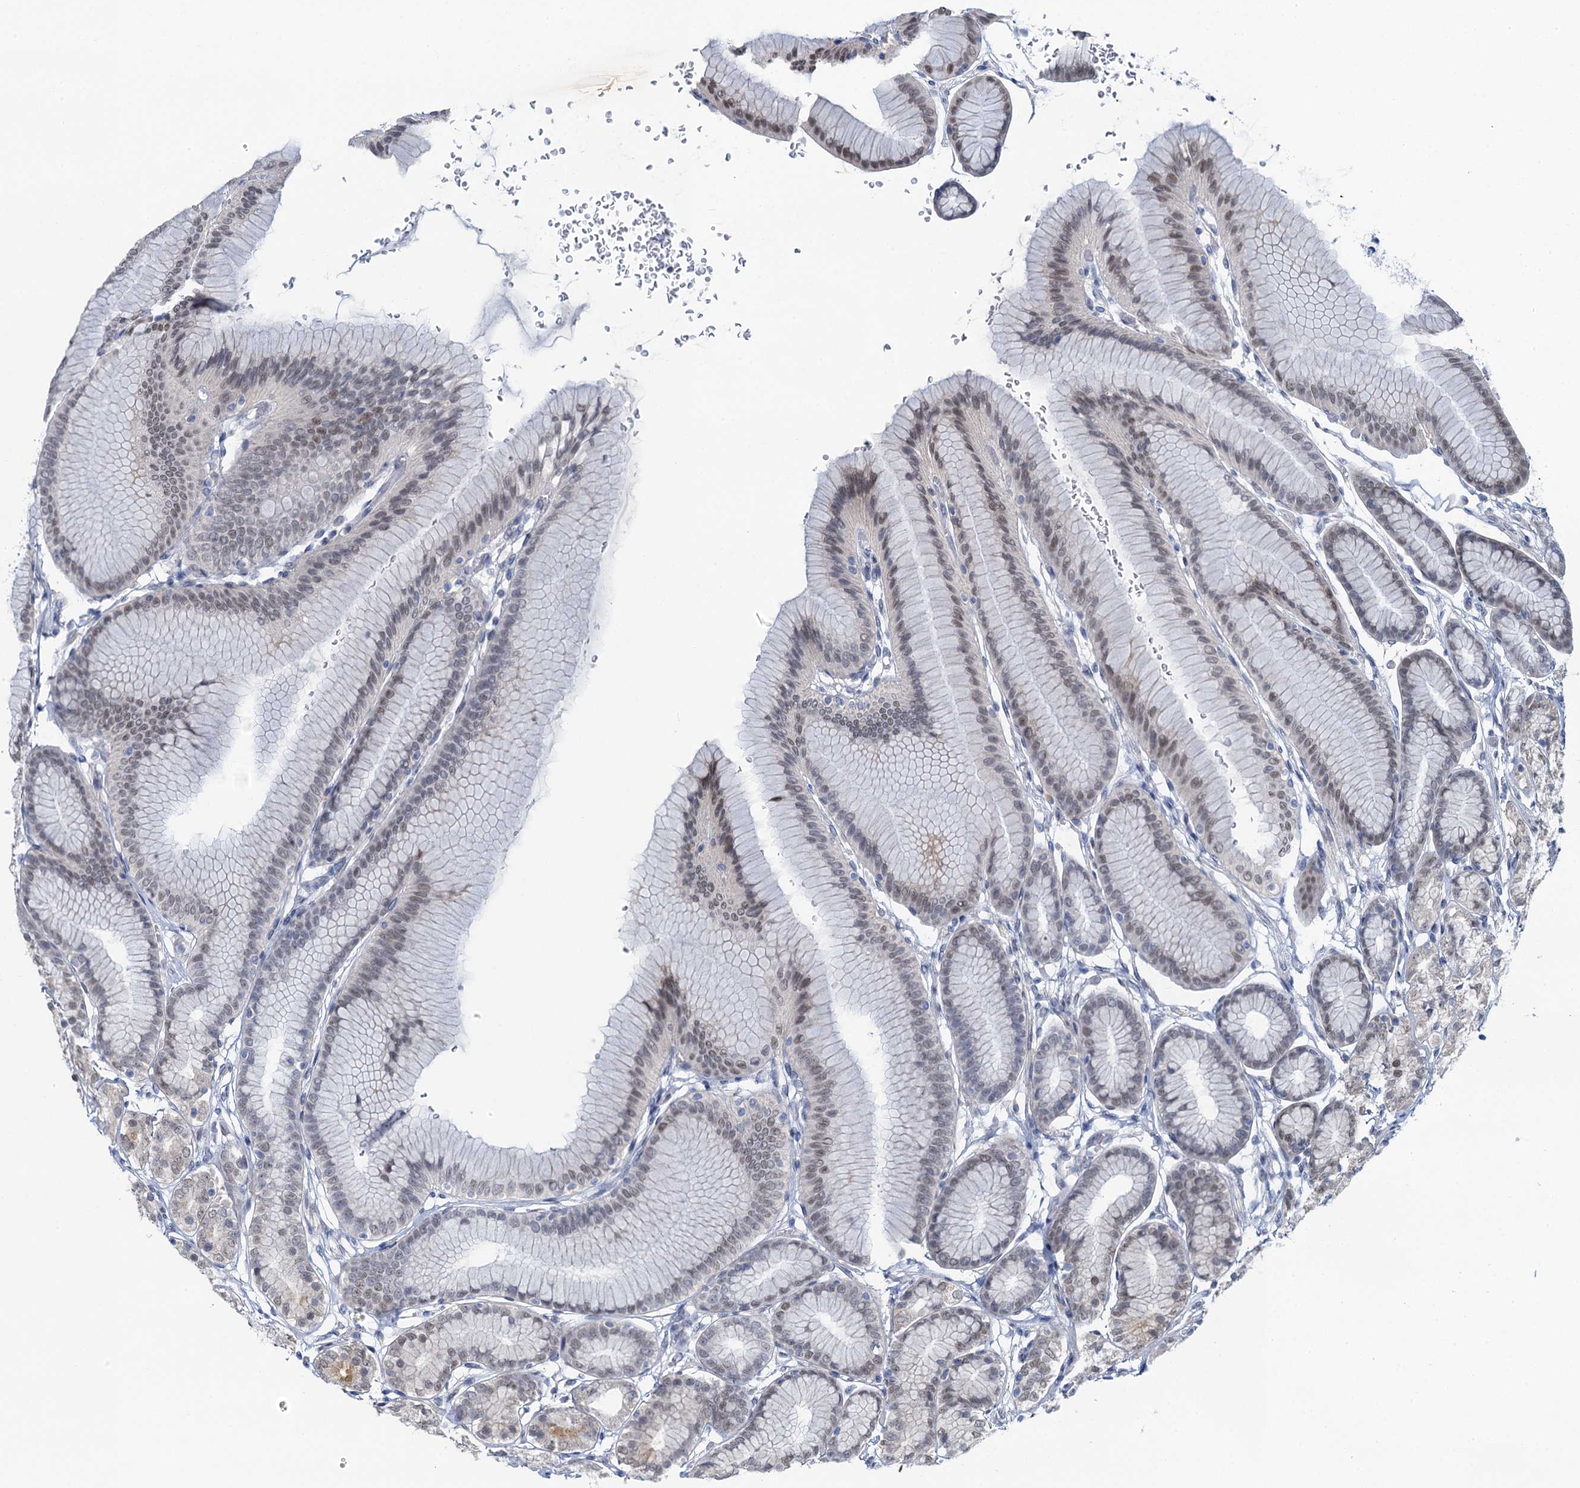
{"staining": {"intensity": "moderate", "quantity": "<25%", "location": "cytoplasmic/membranous,nuclear"}, "tissue": "stomach", "cell_type": "Glandular cells", "image_type": "normal", "snomed": [{"axis": "morphology", "description": "Normal tissue, NOS"}, {"axis": "morphology", "description": "Adenocarcinoma, NOS"}, {"axis": "morphology", "description": "Adenocarcinoma, High grade"}, {"axis": "topography", "description": "Stomach, upper"}, {"axis": "topography", "description": "Stomach"}], "caption": "Protein expression analysis of benign stomach demonstrates moderate cytoplasmic/membranous,nuclear expression in about <25% of glandular cells.", "gene": "TOX3", "patient": {"sex": "female", "age": 65}}